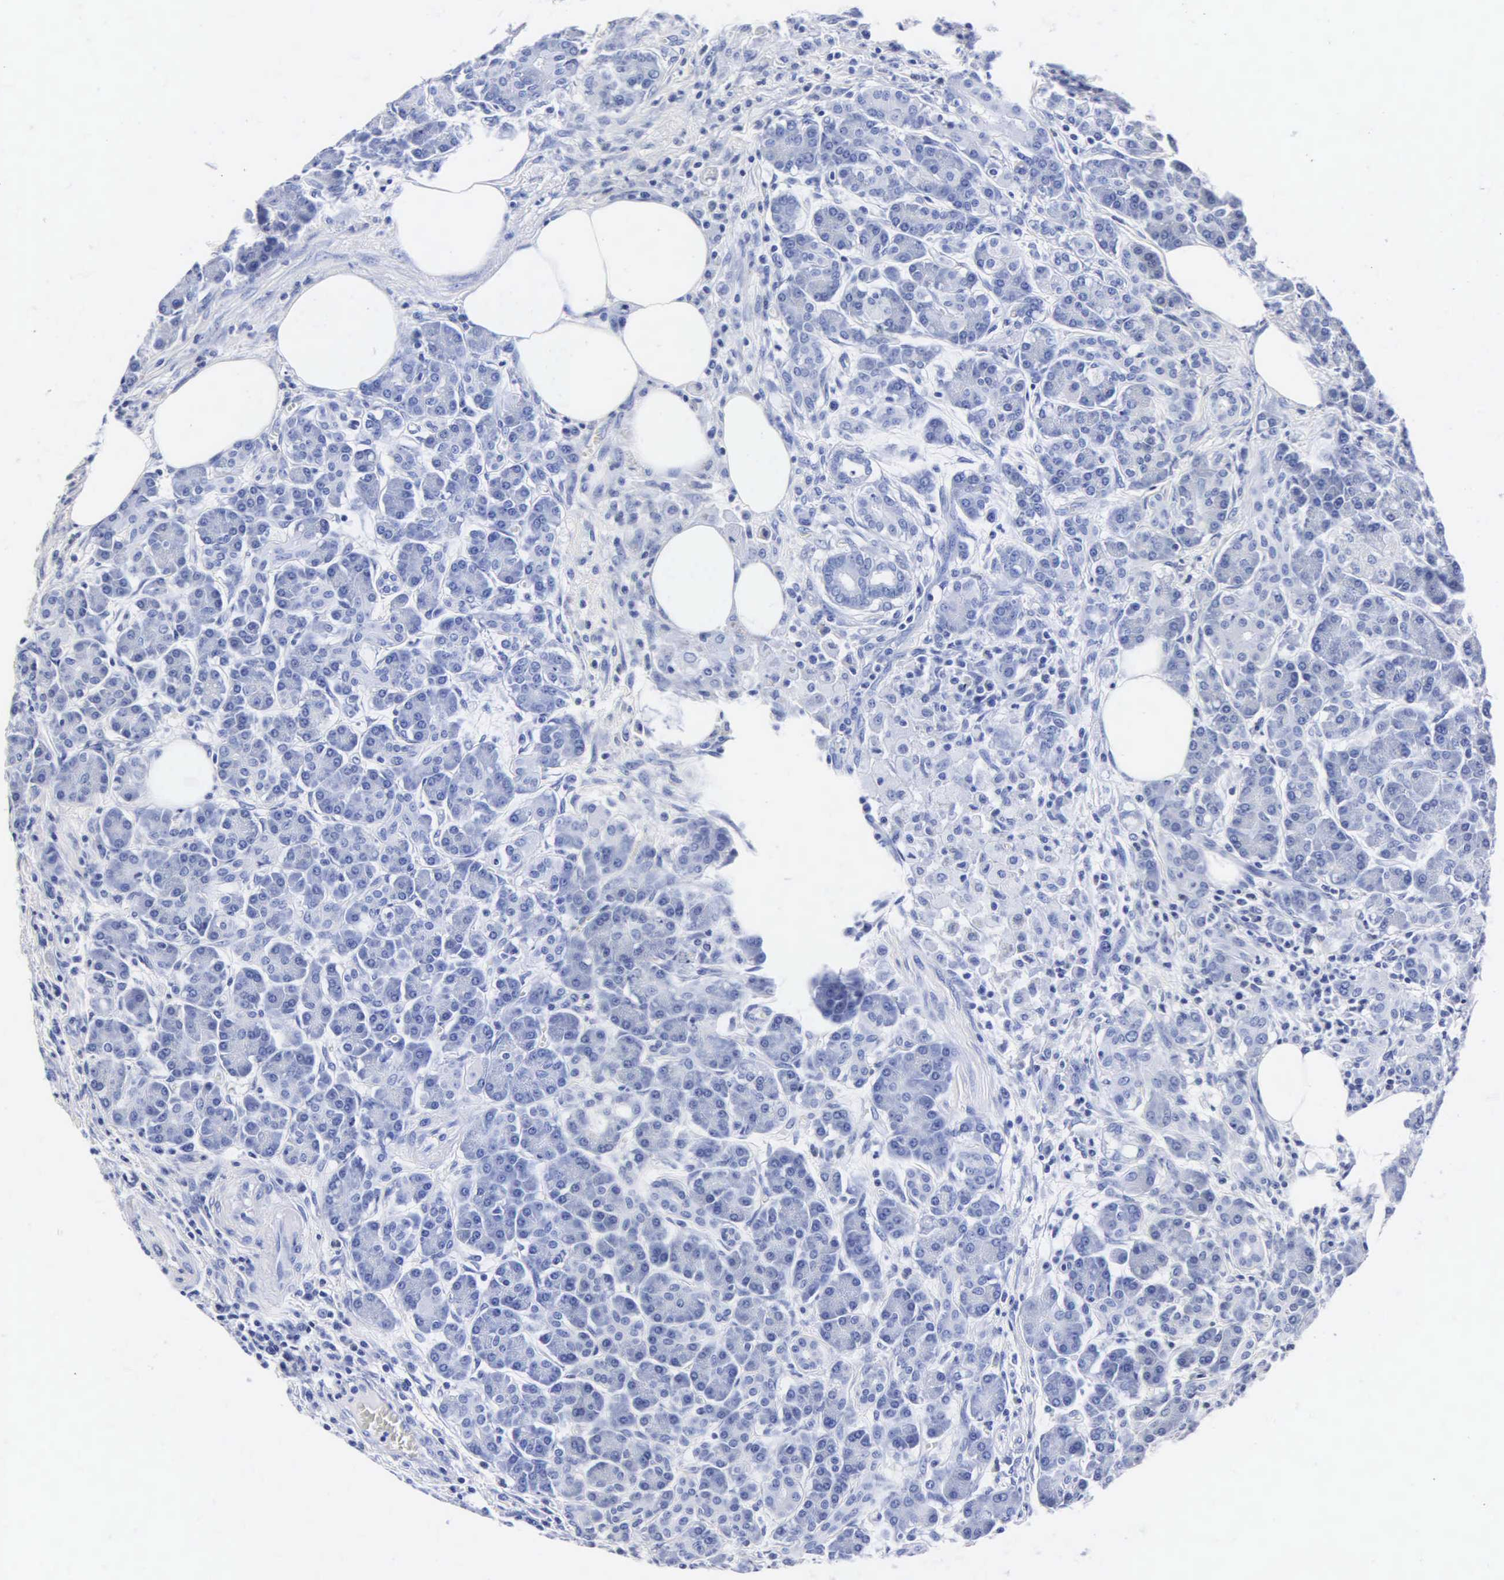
{"staining": {"intensity": "negative", "quantity": "none", "location": "none"}, "tissue": "pancreas", "cell_type": "Exocrine glandular cells", "image_type": "normal", "snomed": [{"axis": "morphology", "description": "Normal tissue, NOS"}, {"axis": "topography", "description": "Pancreas"}], "caption": "A high-resolution micrograph shows IHC staining of benign pancreas, which shows no significant positivity in exocrine glandular cells. (IHC, brightfield microscopy, high magnification).", "gene": "MB", "patient": {"sex": "female", "age": 73}}